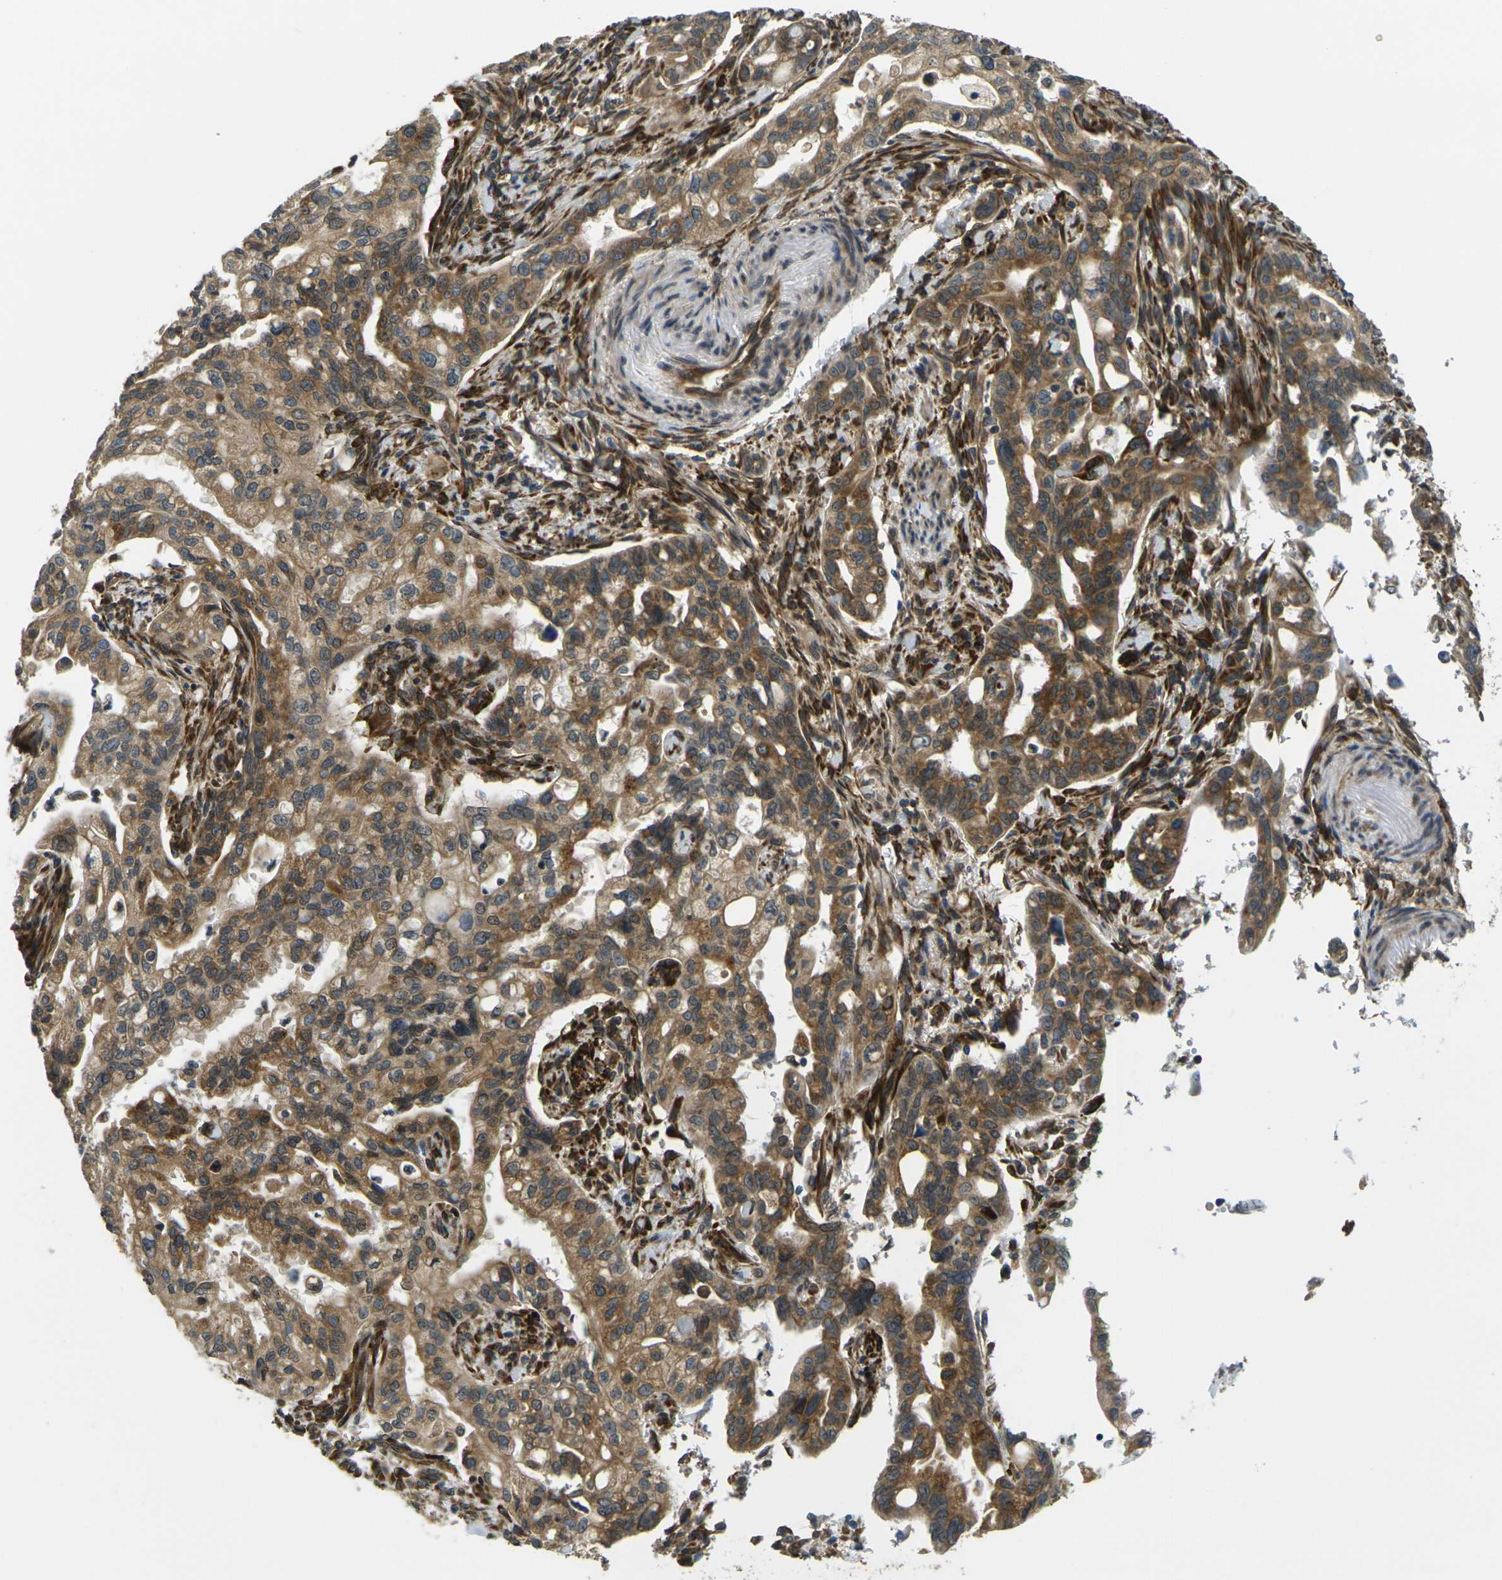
{"staining": {"intensity": "moderate", "quantity": ">75%", "location": "cytoplasmic/membranous"}, "tissue": "pancreatic cancer", "cell_type": "Tumor cells", "image_type": "cancer", "snomed": [{"axis": "morphology", "description": "Normal tissue, NOS"}, {"axis": "topography", "description": "Pancreas"}], "caption": "Tumor cells display moderate cytoplasmic/membranous positivity in approximately >75% of cells in pancreatic cancer. (IHC, brightfield microscopy, high magnification).", "gene": "FUT11", "patient": {"sex": "male", "age": 42}}